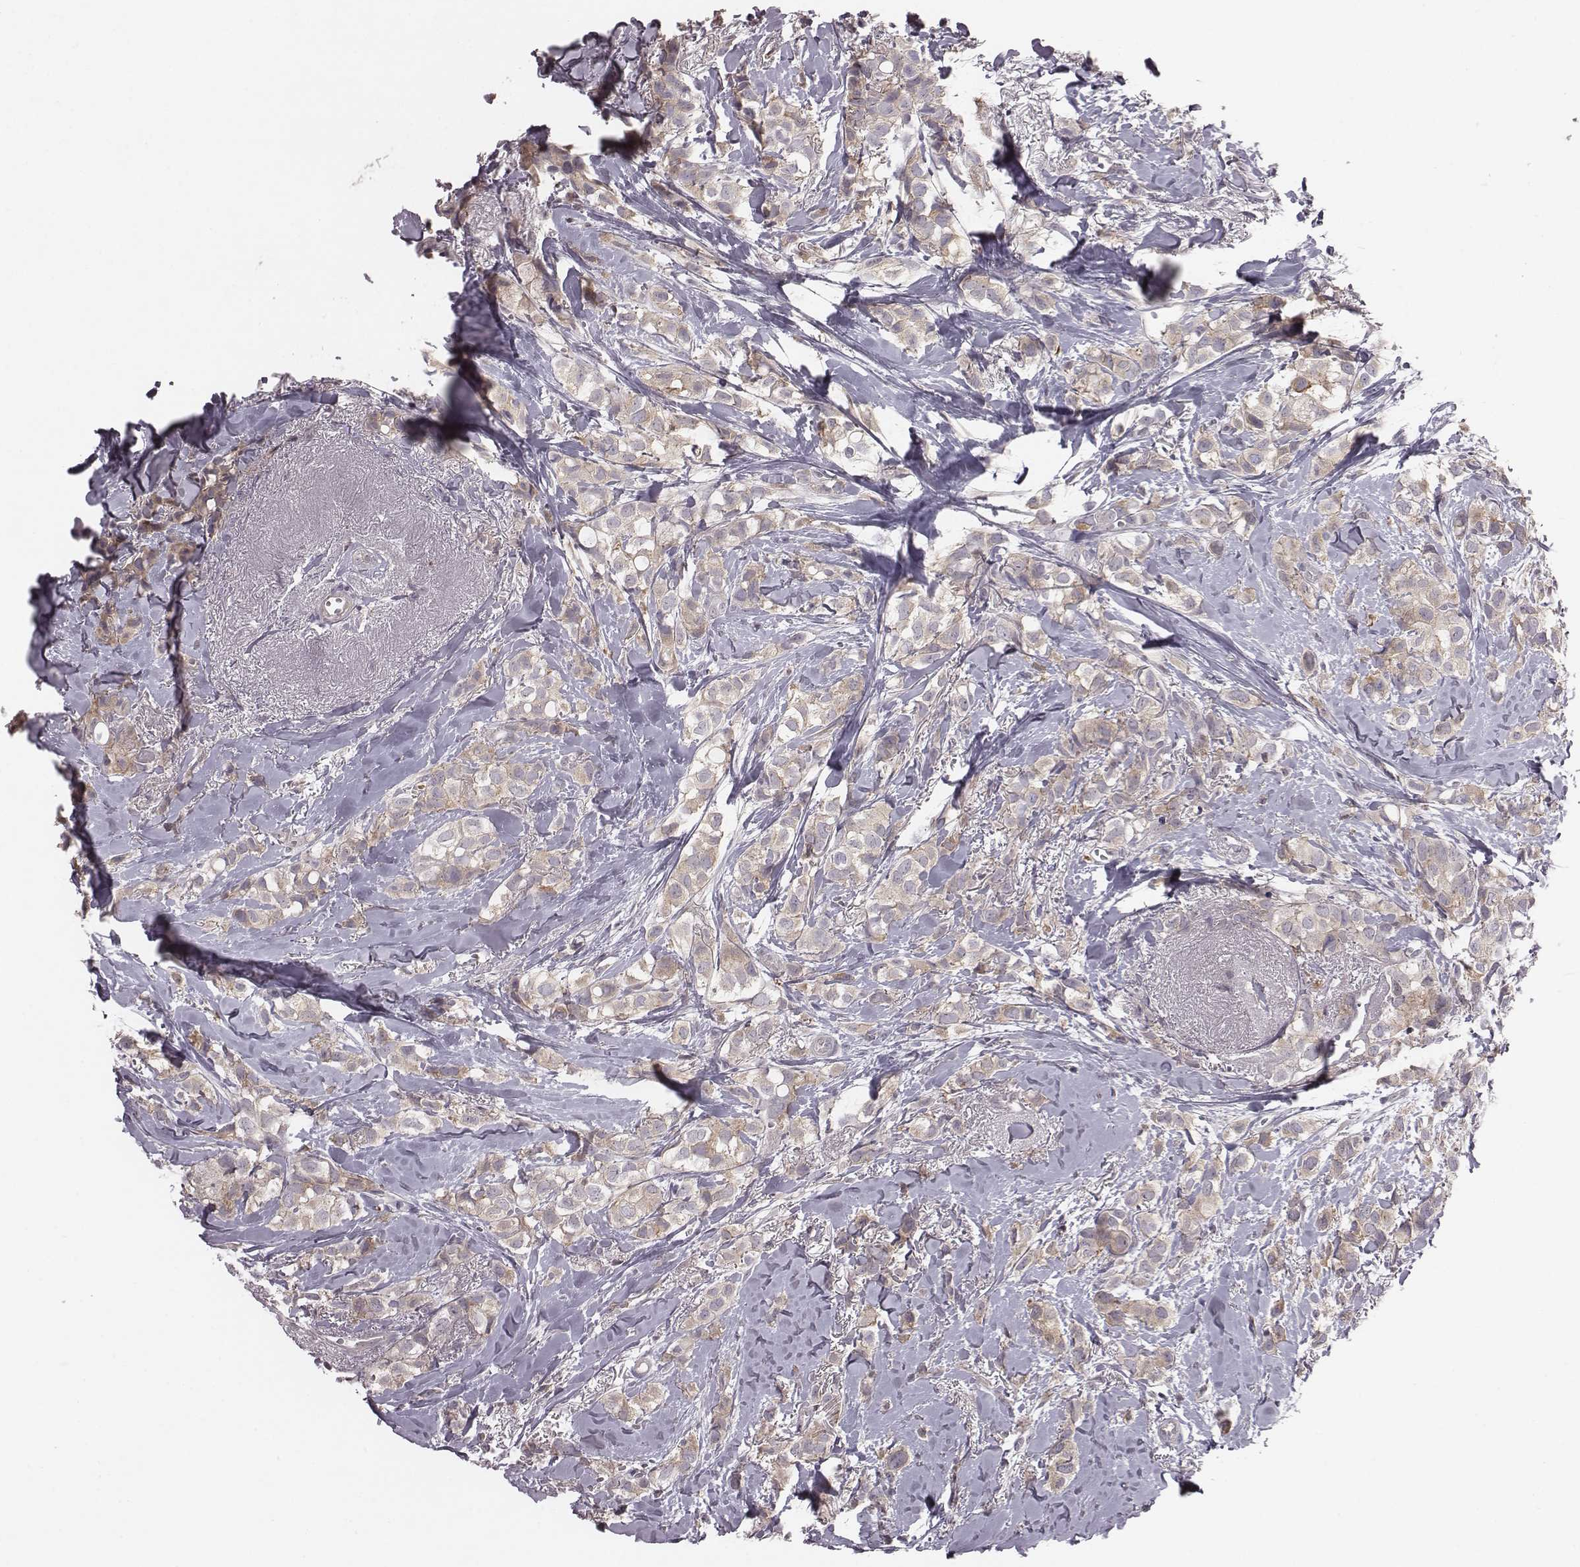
{"staining": {"intensity": "weak", "quantity": ">75%", "location": "cytoplasmic/membranous"}, "tissue": "breast cancer", "cell_type": "Tumor cells", "image_type": "cancer", "snomed": [{"axis": "morphology", "description": "Duct carcinoma"}, {"axis": "topography", "description": "Breast"}], "caption": "Human breast cancer (intraductal carcinoma) stained with a brown dye demonstrates weak cytoplasmic/membranous positive expression in about >75% of tumor cells.", "gene": "BICDL1", "patient": {"sex": "female", "age": 85}}